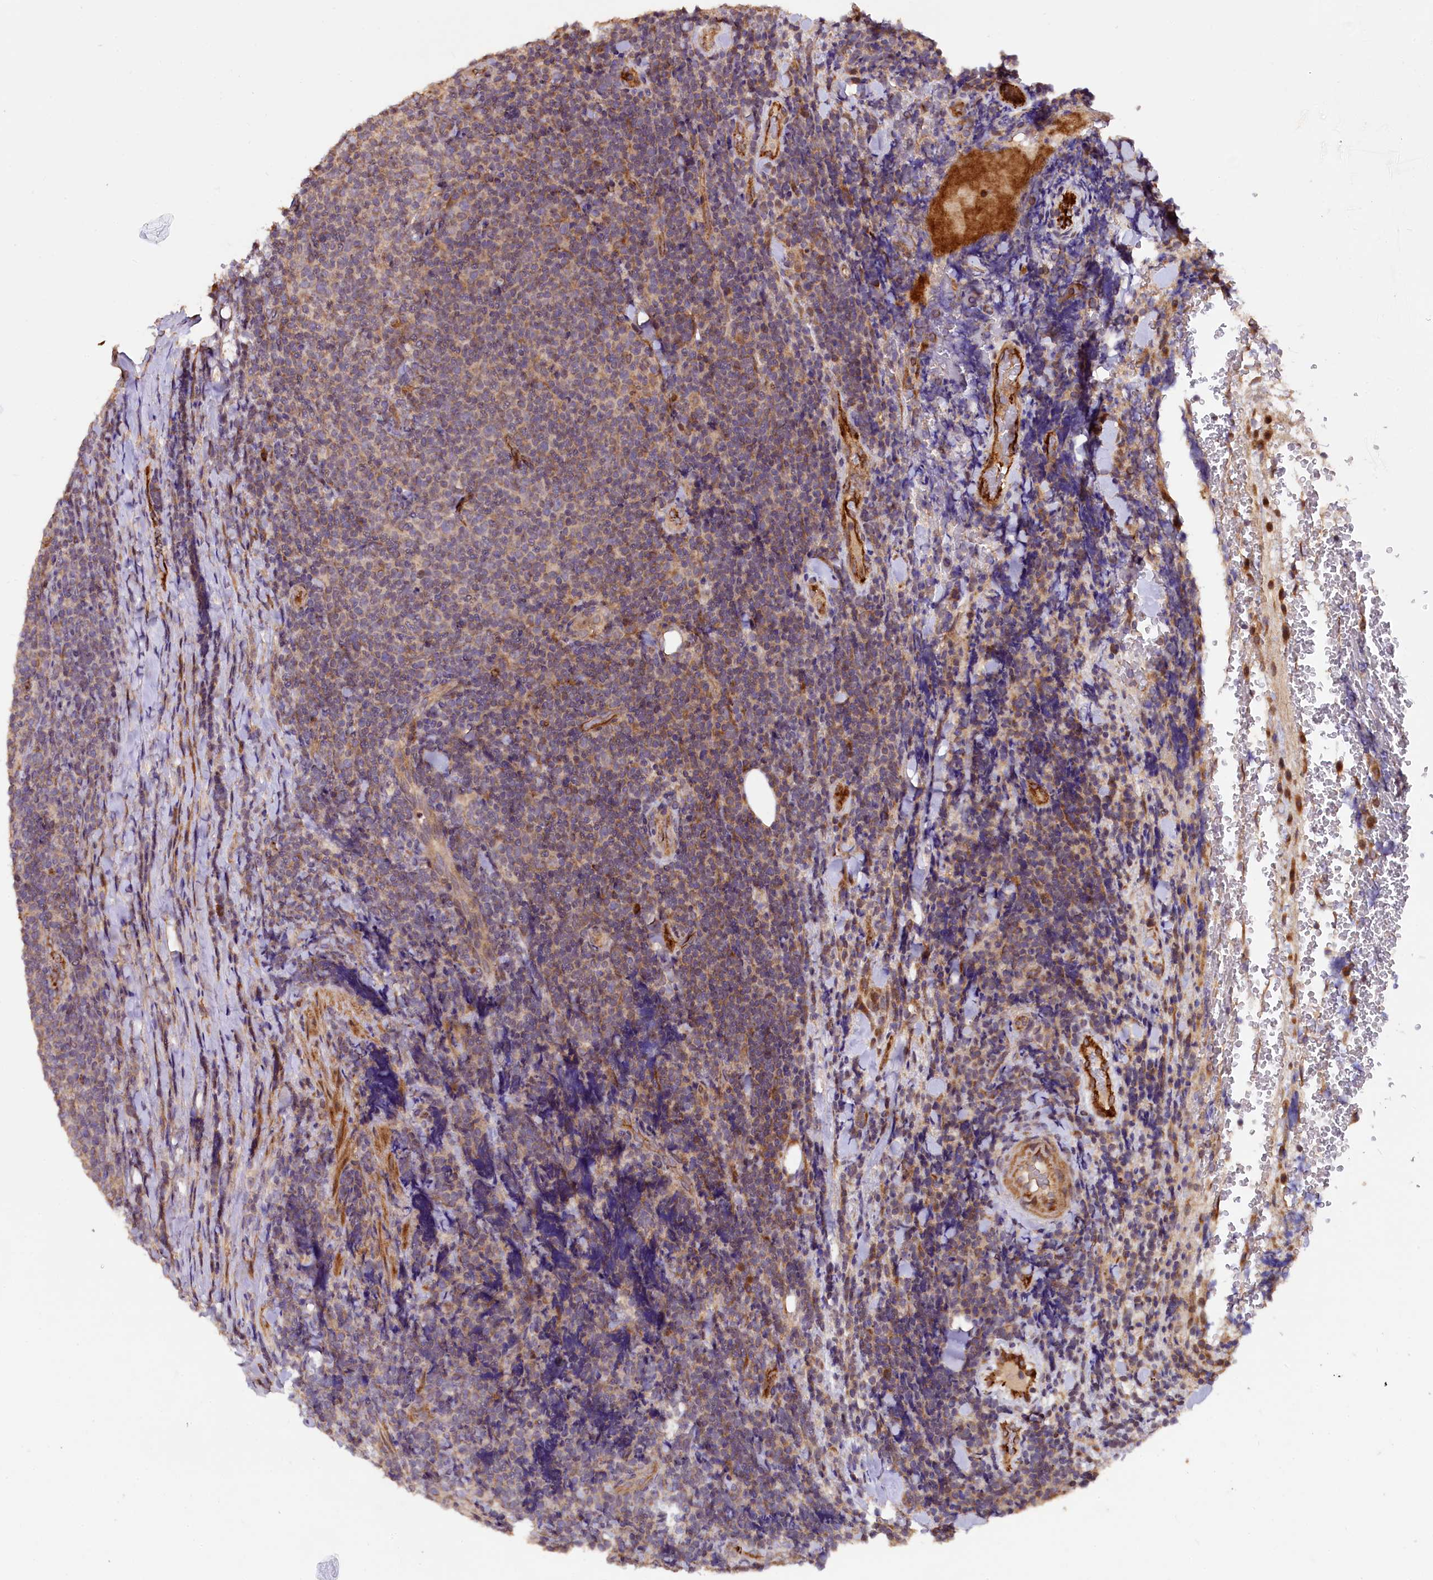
{"staining": {"intensity": "weak", "quantity": "<25%", "location": "cytoplasmic/membranous"}, "tissue": "lymphoma", "cell_type": "Tumor cells", "image_type": "cancer", "snomed": [{"axis": "morphology", "description": "Malignant lymphoma, non-Hodgkin's type, Low grade"}, {"axis": "topography", "description": "Lymph node"}], "caption": "DAB immunohistochemical staining of human low-grade malignant lymphoma, non-Hodgkin's type demonstrates no significant staining in tumor cells.", "gene": "RASSF1", "patient": {"sex": "male", "age": 66}}